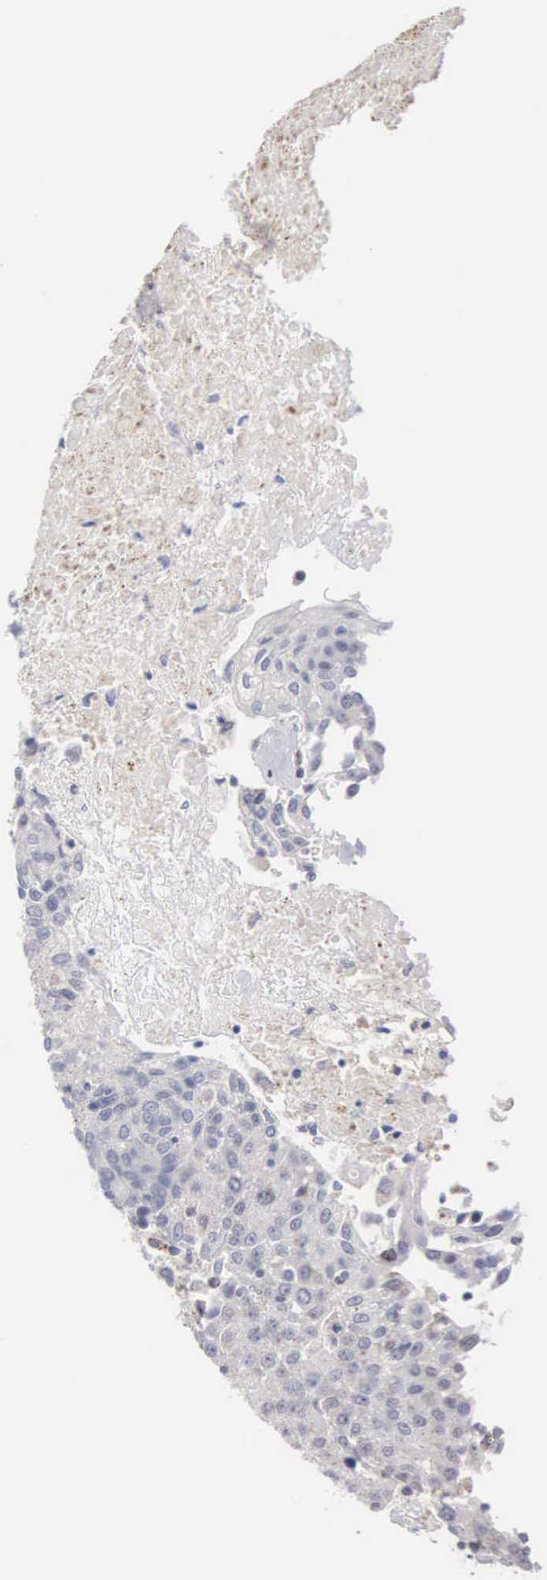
{"staining": {"intensity": "negative", "quantity": "none", "location": "none"}, "tissue": "urothelial cancer", "cell_type": "Tumor cells", "image_type": "cancer", "snomed": [{"axis": "morphology", "description": "Urothelial carcinoma, High grade"}, {"axis": "topography", "description": "Urinary bladder"}], "caption": "Immunohistochemical staining of human urothelial cancer demonstrates no significant expression in tumor cells.", "gene": "KDM6A", "patient": {"sex": "female", "age": 85}}